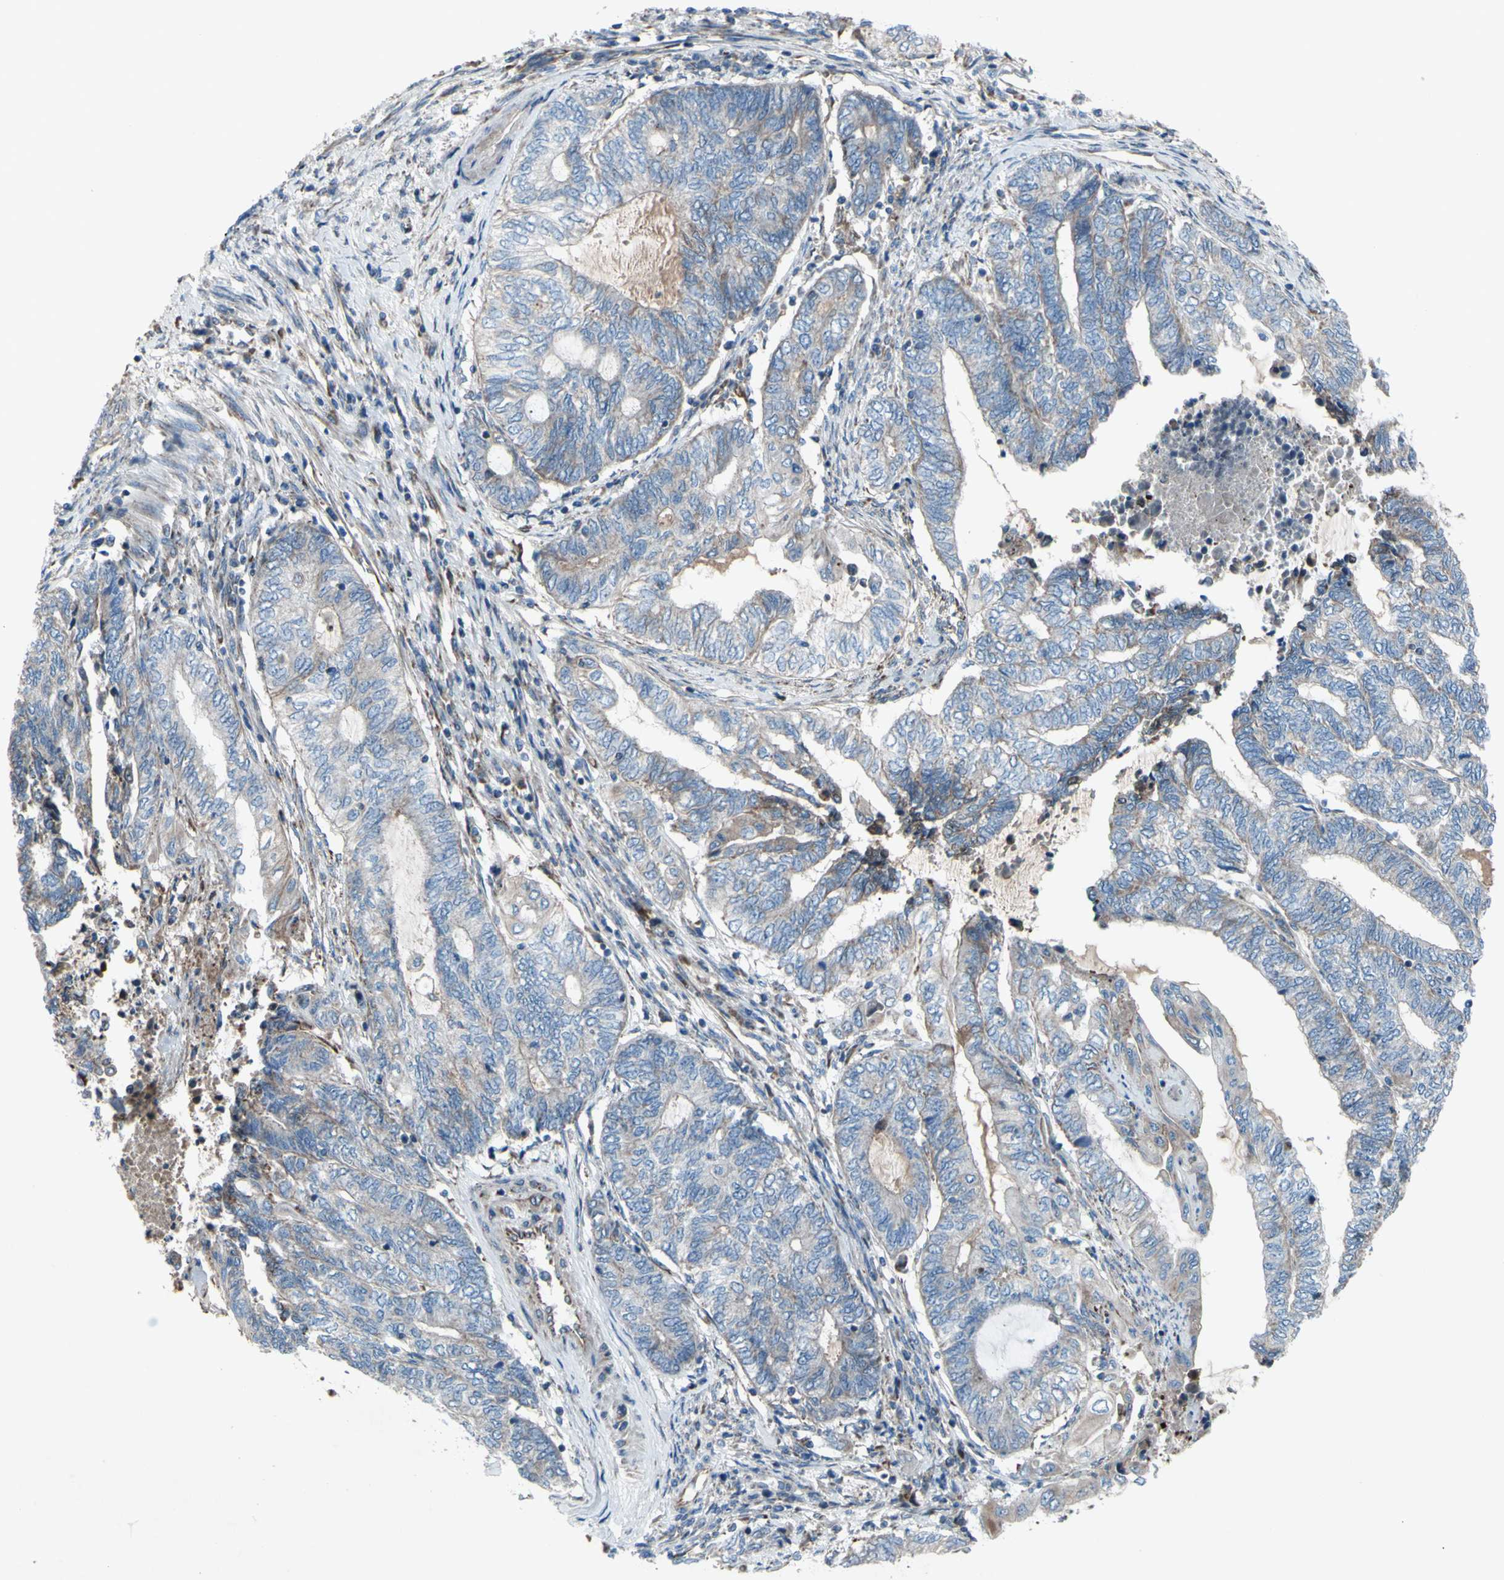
{"staining": {"intensity": "weak", "quantity": "25%-75%", "location": "cytoplasmic/membranous"}, "tissue": "endometrial cancer", "cell_type": "Tumor cells", "image_type": "cancer", "snomed": [{"axis": "morphology", "description": "Adenocarcinoma, NOS"}, {"axis": "topography", "description": "Uterus"}, {"axis": "topography", "description": "Endometrium"}], "caption": "A photomicrograph of endometrial cancer stained for a protein displays weak cytoplasmic/membranous brown staining in tumor cells. Nuclei are stained in blue.", "gene": "EMC7", "patient": {"sex": "female", "age": 70}}